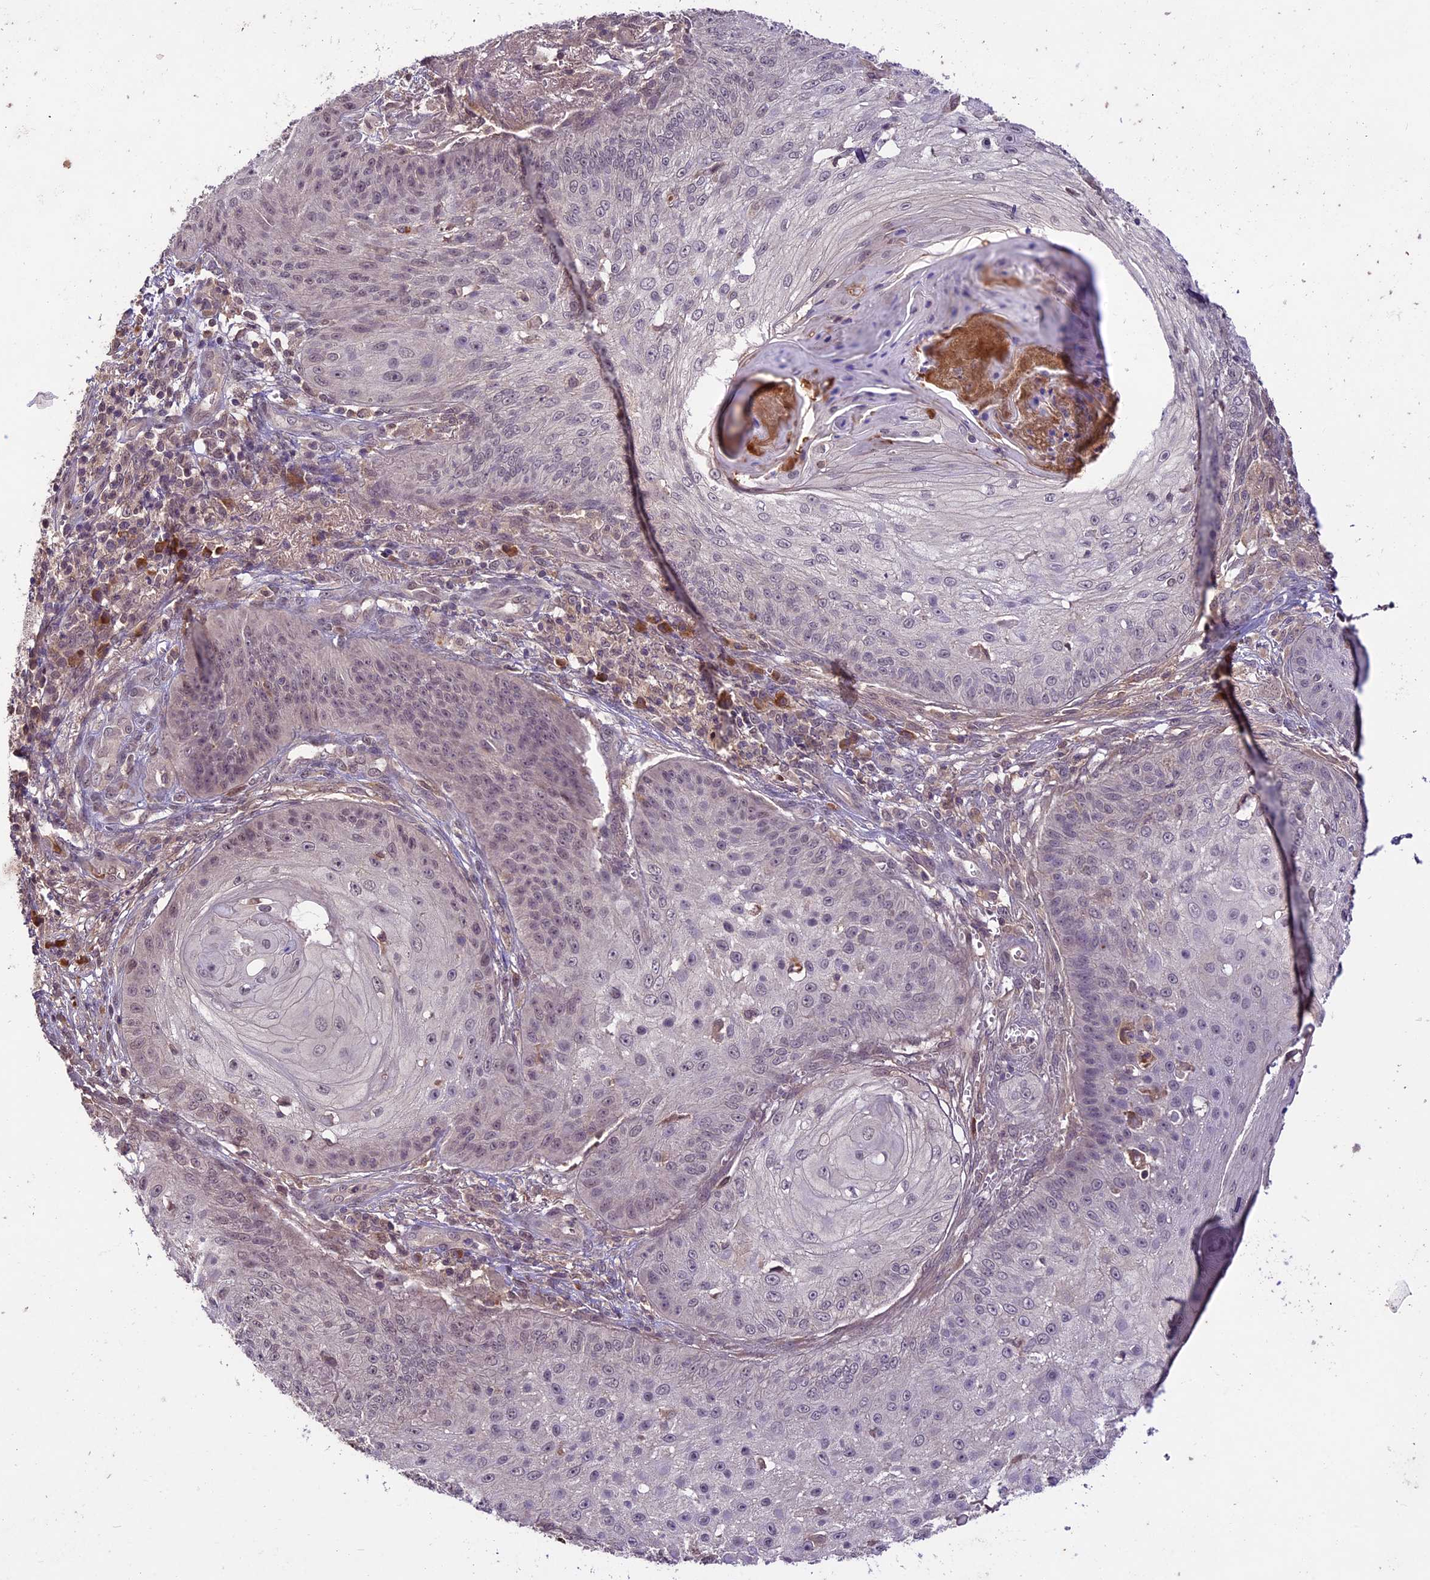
{"staining": {"intensity": "weak", "quantity": "25%-75%", "location": "nuclear"}, "tissue": "skin cancer", "cell_type": "Tumor cells", "image_type": "cancer", "snomed": [{"axis": "morphology", "description": "Squamous cell carcinoma, NOS"}, {"axis": "topography", "description": "Skin"}], "caption": "Brown immunohistochemical staining in skin squamous cell carcinoma exhibits weak nuclear expression in about 25%-75% of tumor cells.", "gene": "ATP10A", "patient": {"sex": "male", "age": 70}}